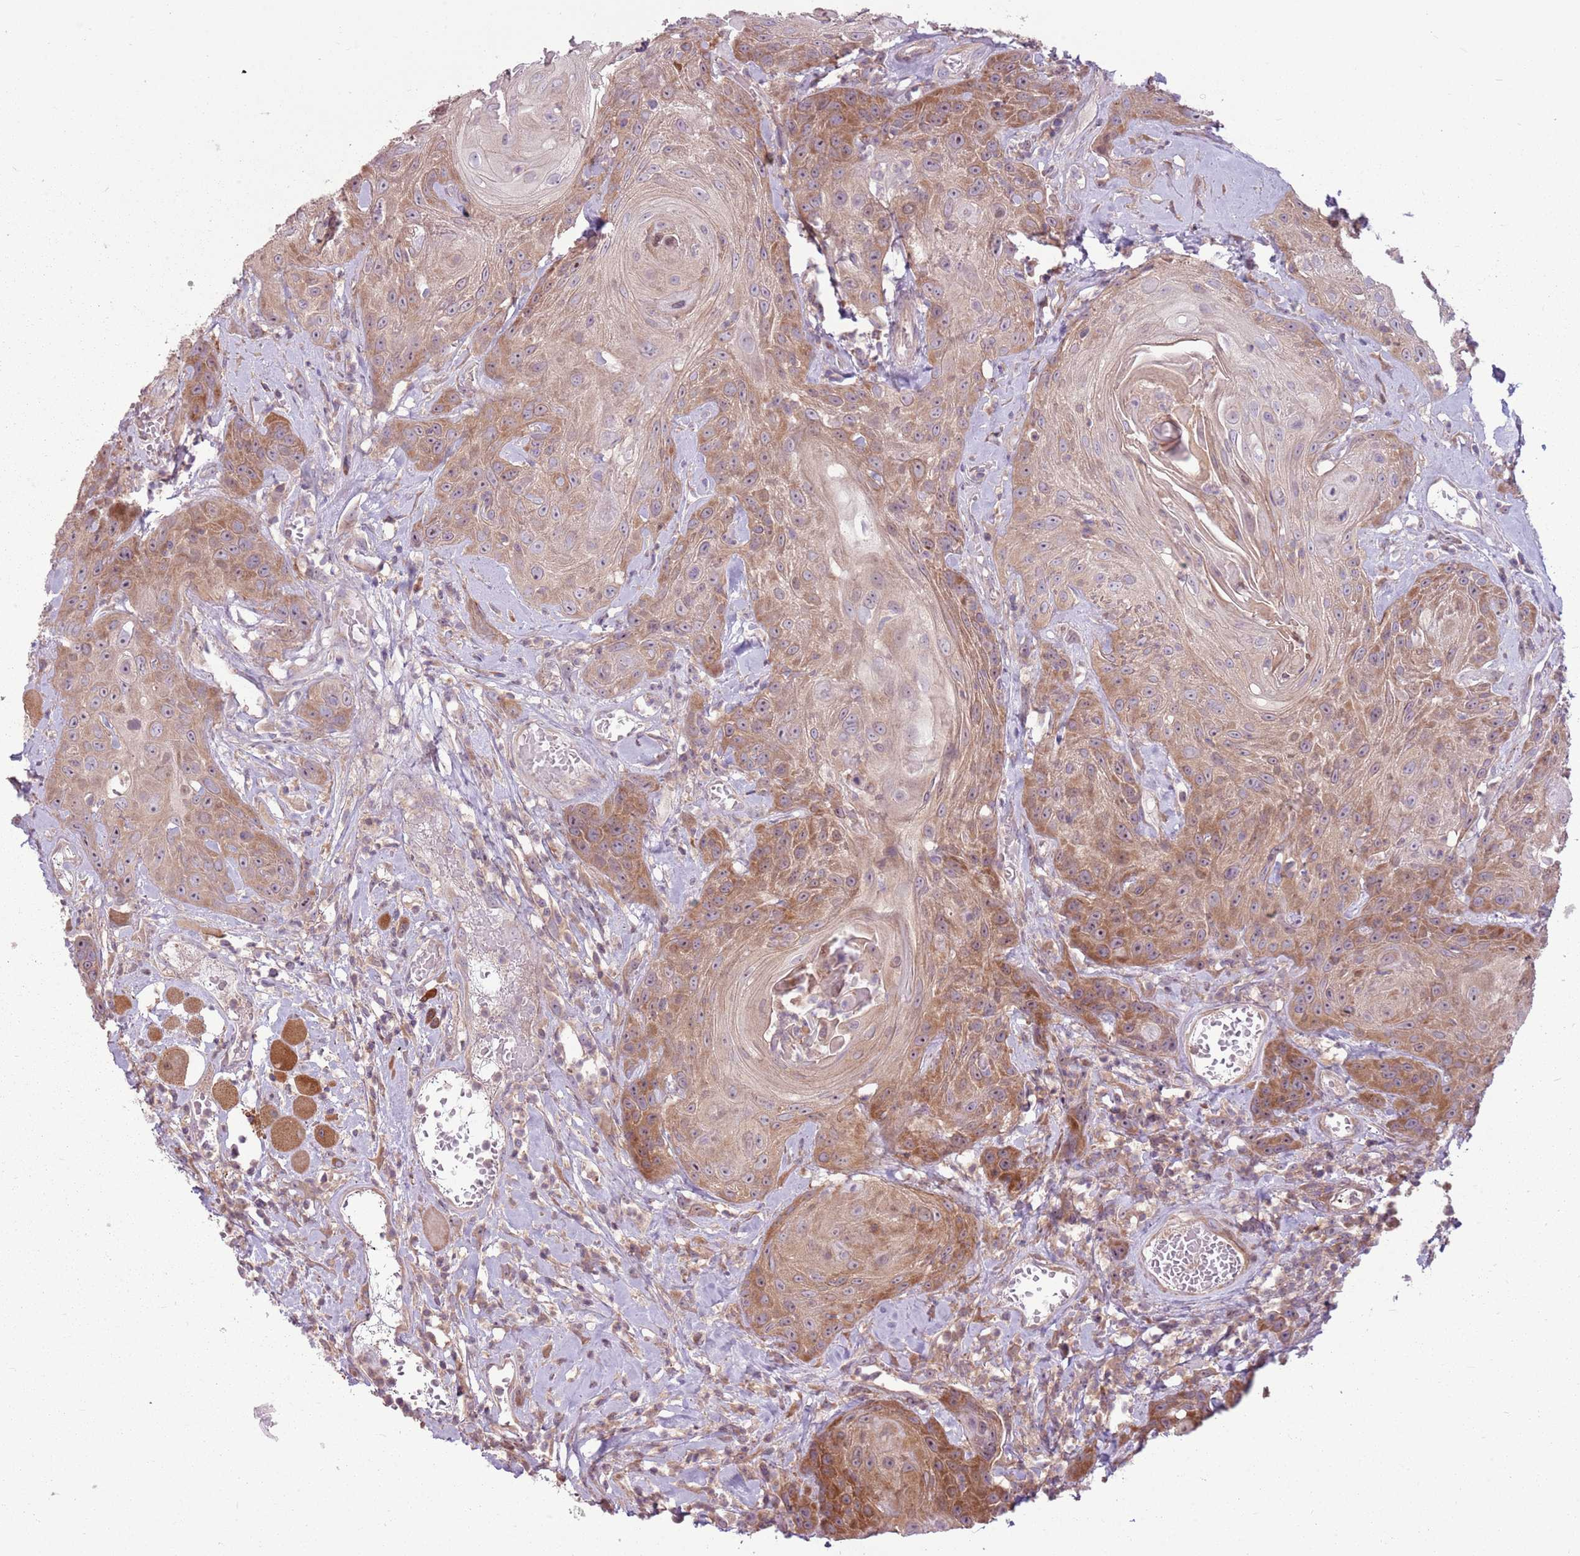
{"staining": {"intensity": "moderate", "quantity": ">75%", "location": "cytoplasmic/membranous,nuclear"}, "tissue": "head and neck cancer", "cell_type": "Tumor cells", "image_type": "cancer", "snomed": [{"axis": "morphology", "description": "Squamous cell carcinoma, NOS"}, {"axis": "topography", "description": "Head-Neck"}], "caption": "Immunohistochemistry of squamous cell carcinoma (head and neck) demonstrates medium levels of moderate cytoplasmic/membranous and nuclear expression in about >75% of tumor cells.", "gene": "RPL21", "patient": {"sex": "female", "age": 59}}